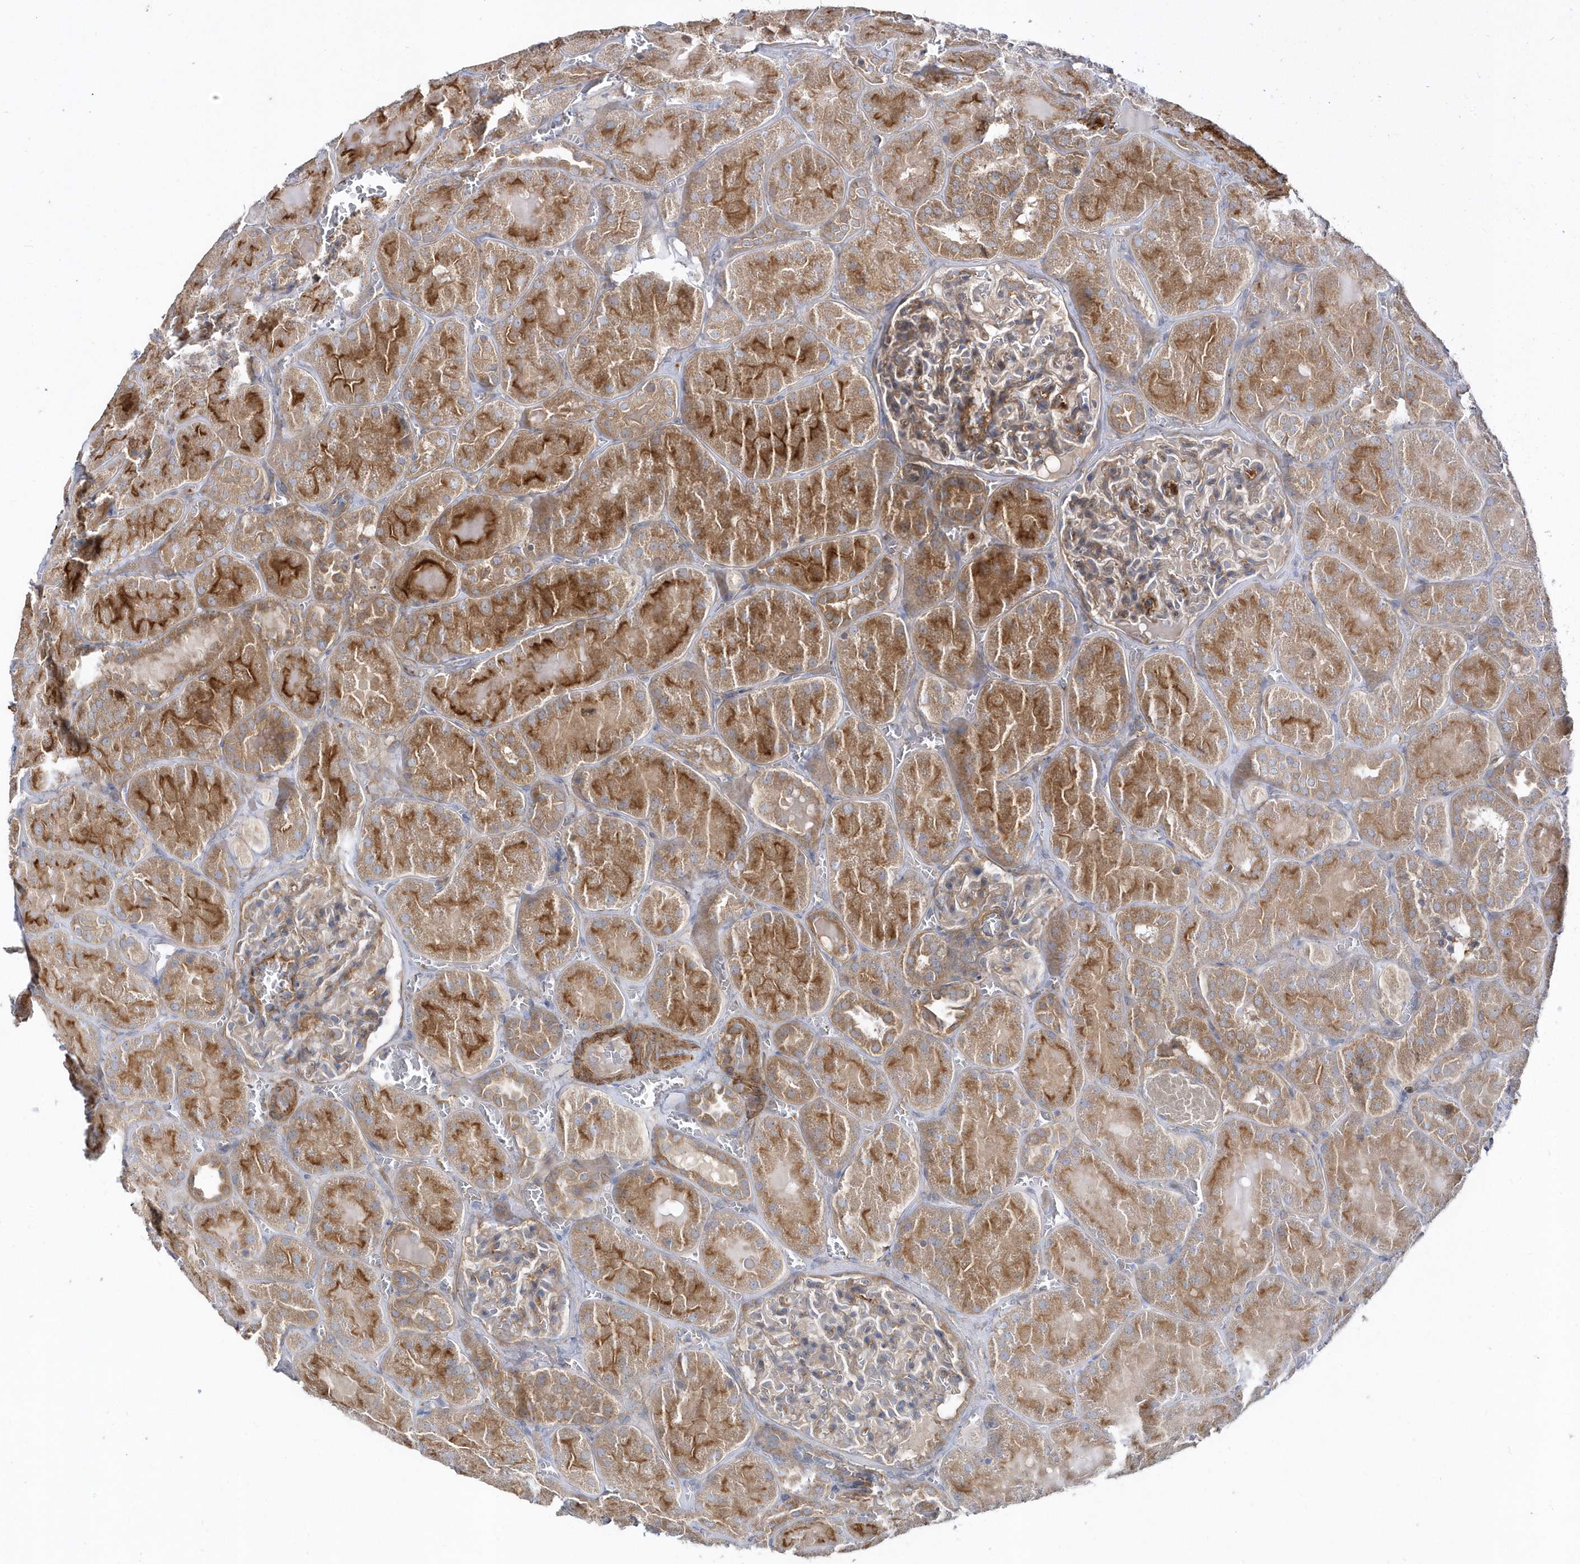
{"staining": {"intensity": "moderate", "quantity": "25%-75%", "location": "cytoplasmic/membranous"}, "tissue": "kidney", "cell_type": "Cells in glomeruli", "image_type": "normal", "snomed": [{"axis": "morphology", "description": "Normal tissue, NOS"}, {"axis": "topography", "description": "Kidney"}], "caption": "A high-resolution photomicrograph shows IHC staining of unremarkable kidney, which displays moderate cytoplasmic/membranous staining in about 25%-75% of cells in glomeruli.", "gene": "LEXM", "patient": {"sex": "male", "age": 28}}